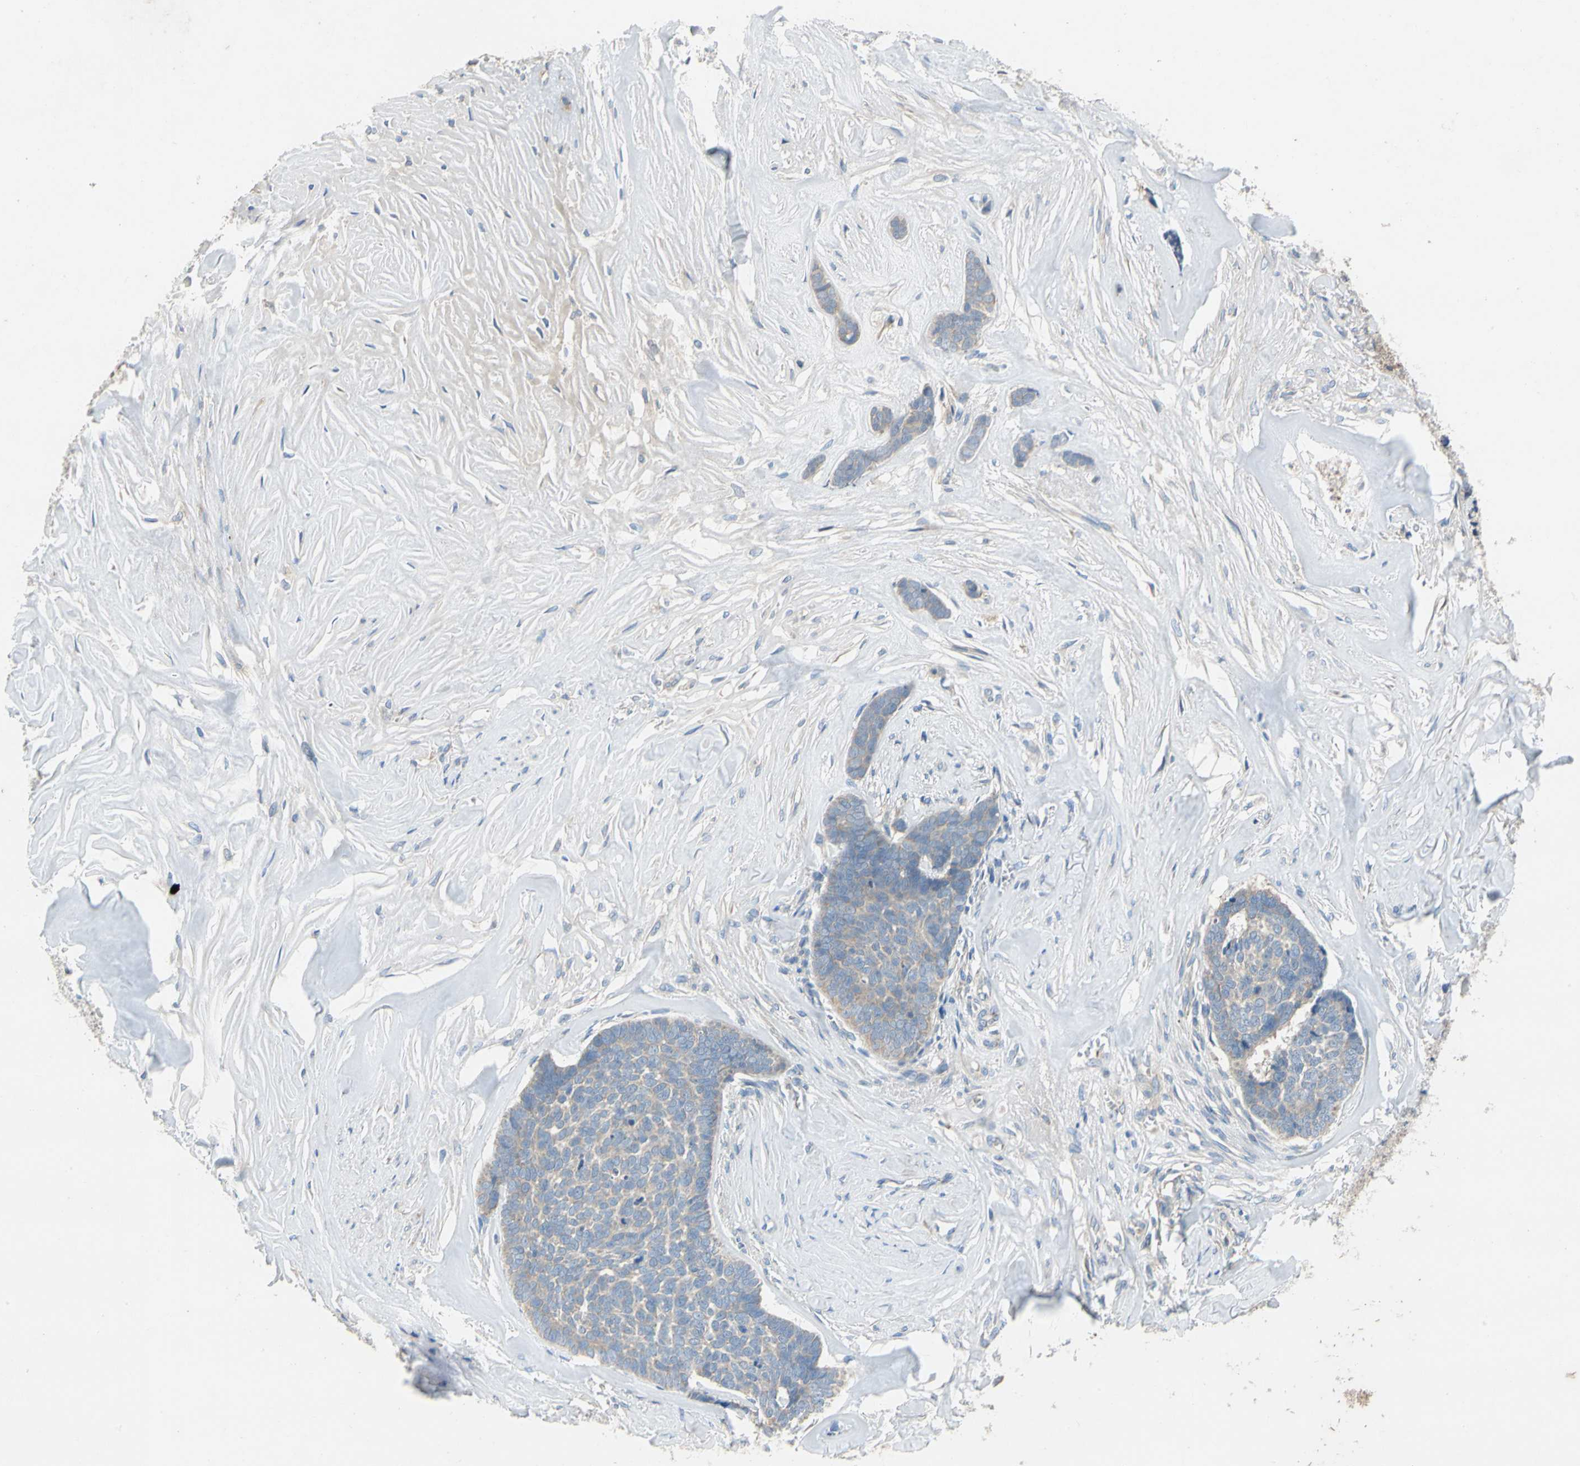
{"staining": {"intensity": "weak", "quantity": ">75%", "location": "cytoplasmic/membranous"}, "tissue": "skin cancer", "cell_type": "Tumor cells", "image_type": "cancer", "snomed": [{"axis": "morphology", "description": "Basal cell carcinoma"}, {"axis": "topography", "description": "Skin"}], "caption": "The histopathology image demonstrates immunohistochemical staining of skin cancer. There is weak cytoplasmic/membranous expression is present in about >75% of tumor cells.", "gene": "KLHDC8B", "patient": {"sex": "male", "age": 84}}